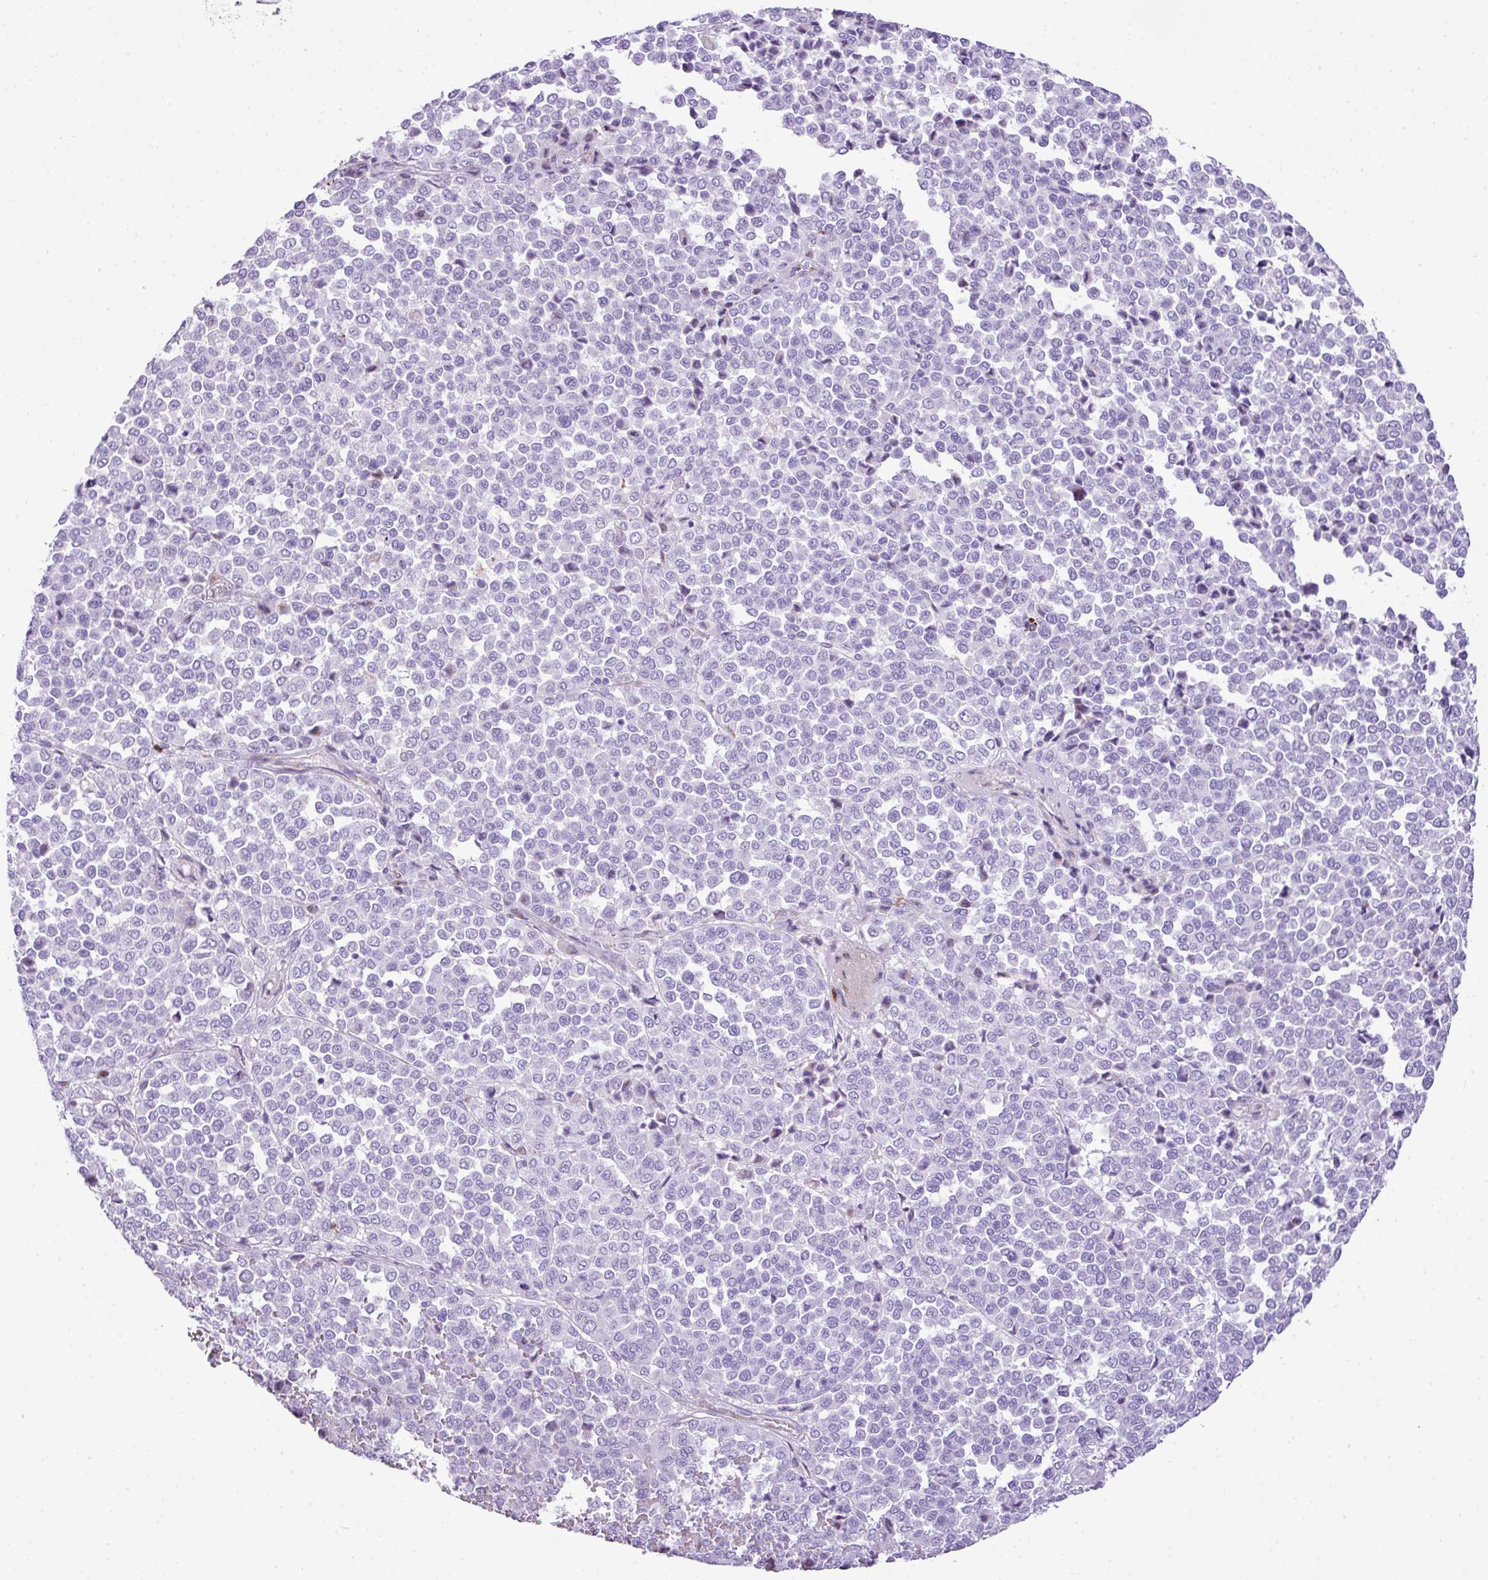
{"staining": {"intensity": "negative", "quantity": "none", "location": "none"}, "tissue": "melanoma", "cell_type": "Tumor cells", "image_type": "cancer", "snomed": [{"axis": "morphology", "description": "Malignant melanoma, Metastatic site"}, {"axis": "topography", "description": "Pancreas"}], "caption": "Human melanoma stained for a protein using immunohistochemistry (IHC) displays no staining in tumor cells.", "gene": "RCAN2", "patient": {"sex": "female", "age": 30}}